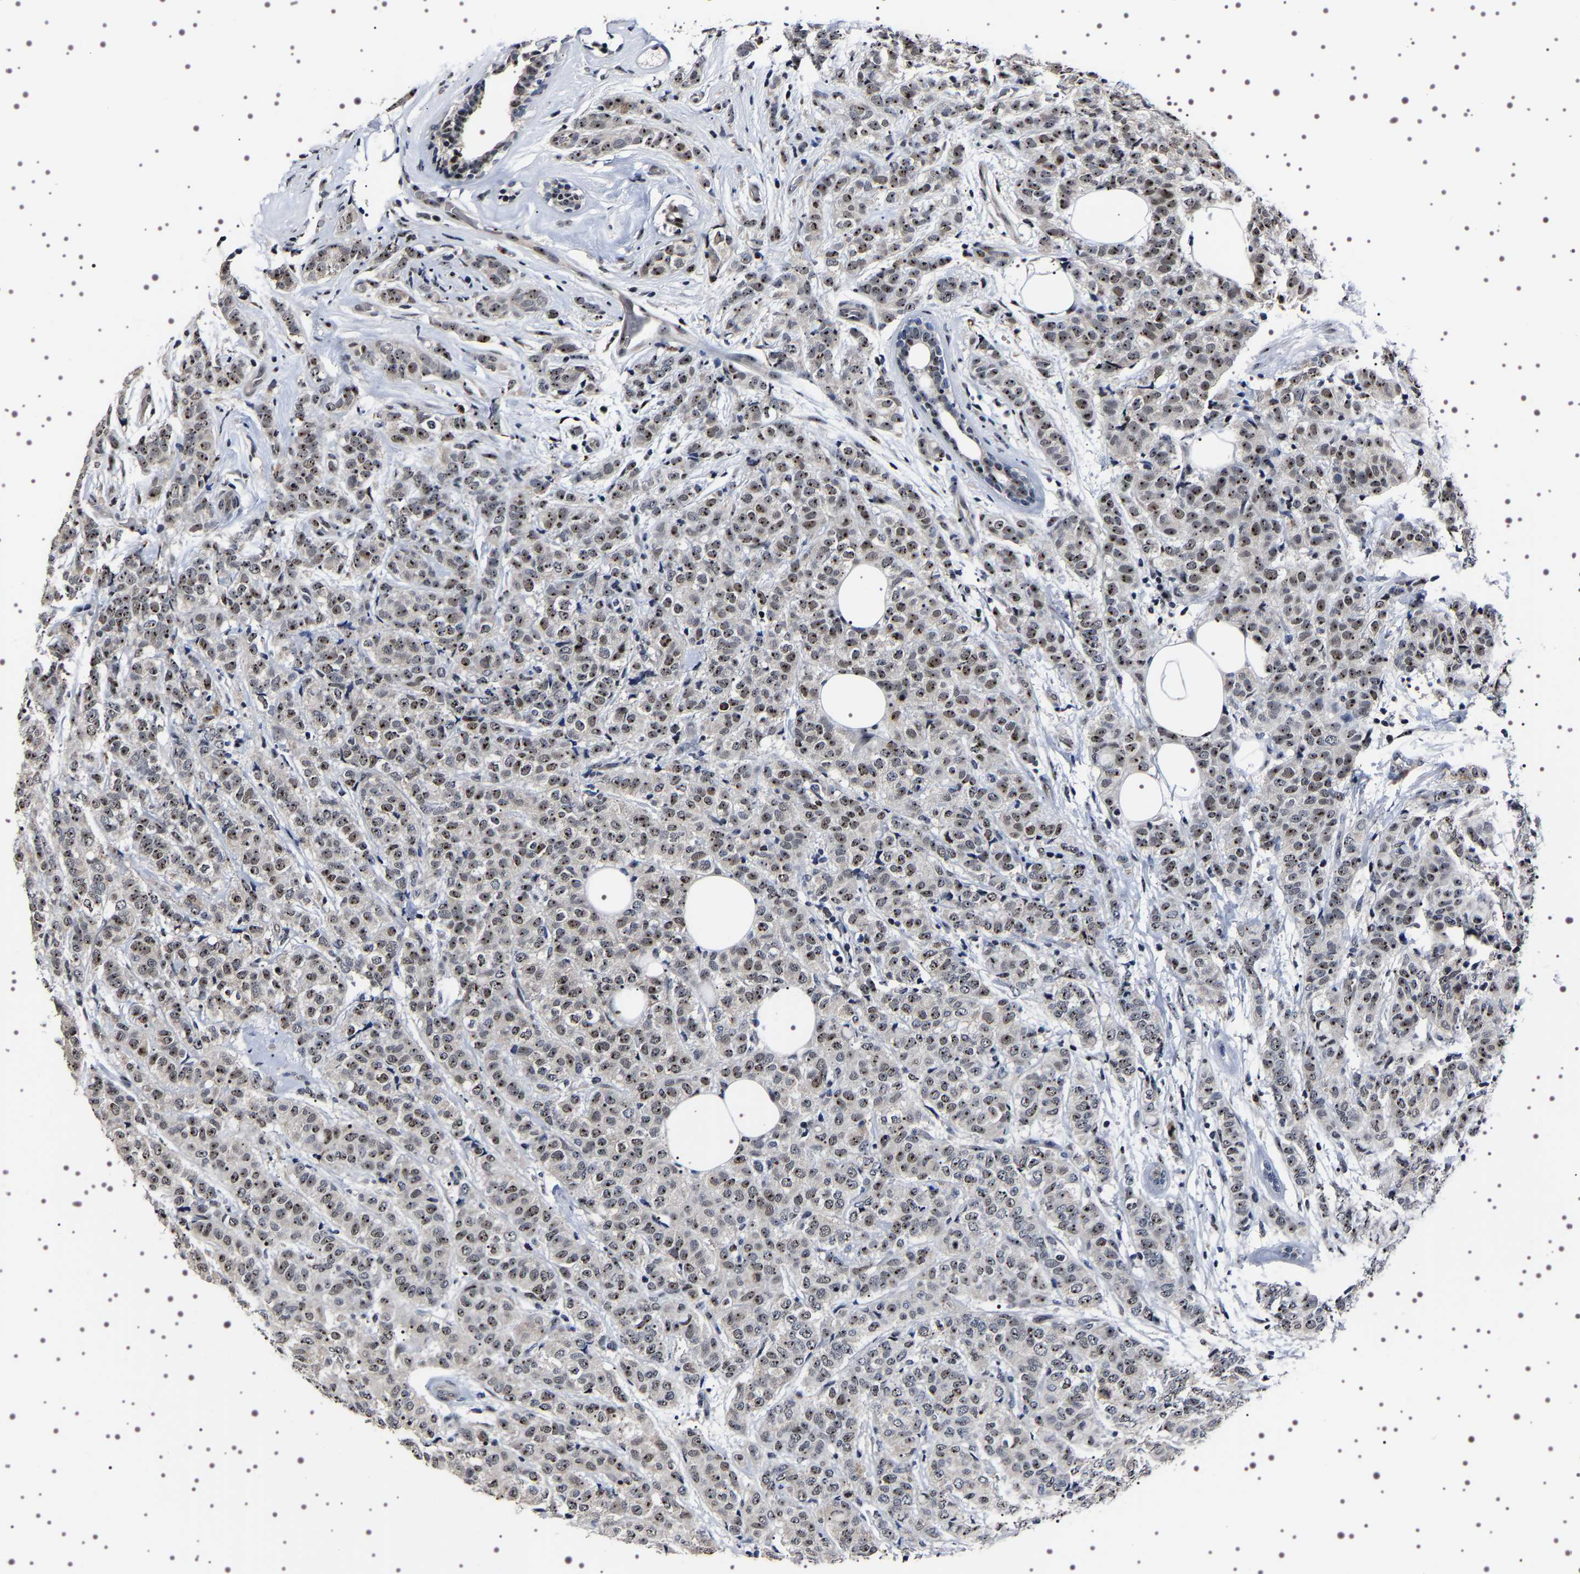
{"staining": {"intensity": "moderate", "quantity": ">75%", "location": "nuclear"}, "tissue": "breast cancer", "cell_type": "Tumor cells", "image_type": "cancer", "snomed": [{"axis": "morphology", "description": "Lobular carcinoma"}, {"axis": "topography", "description": "Breast"}], "caption": "Brown immunohistochemical staining in breast cancer displays moderate nuclear expression in approximately >75% of tumor cells.", "gene": "GNL3", "patient": {"sex": "female", "age": 60}}